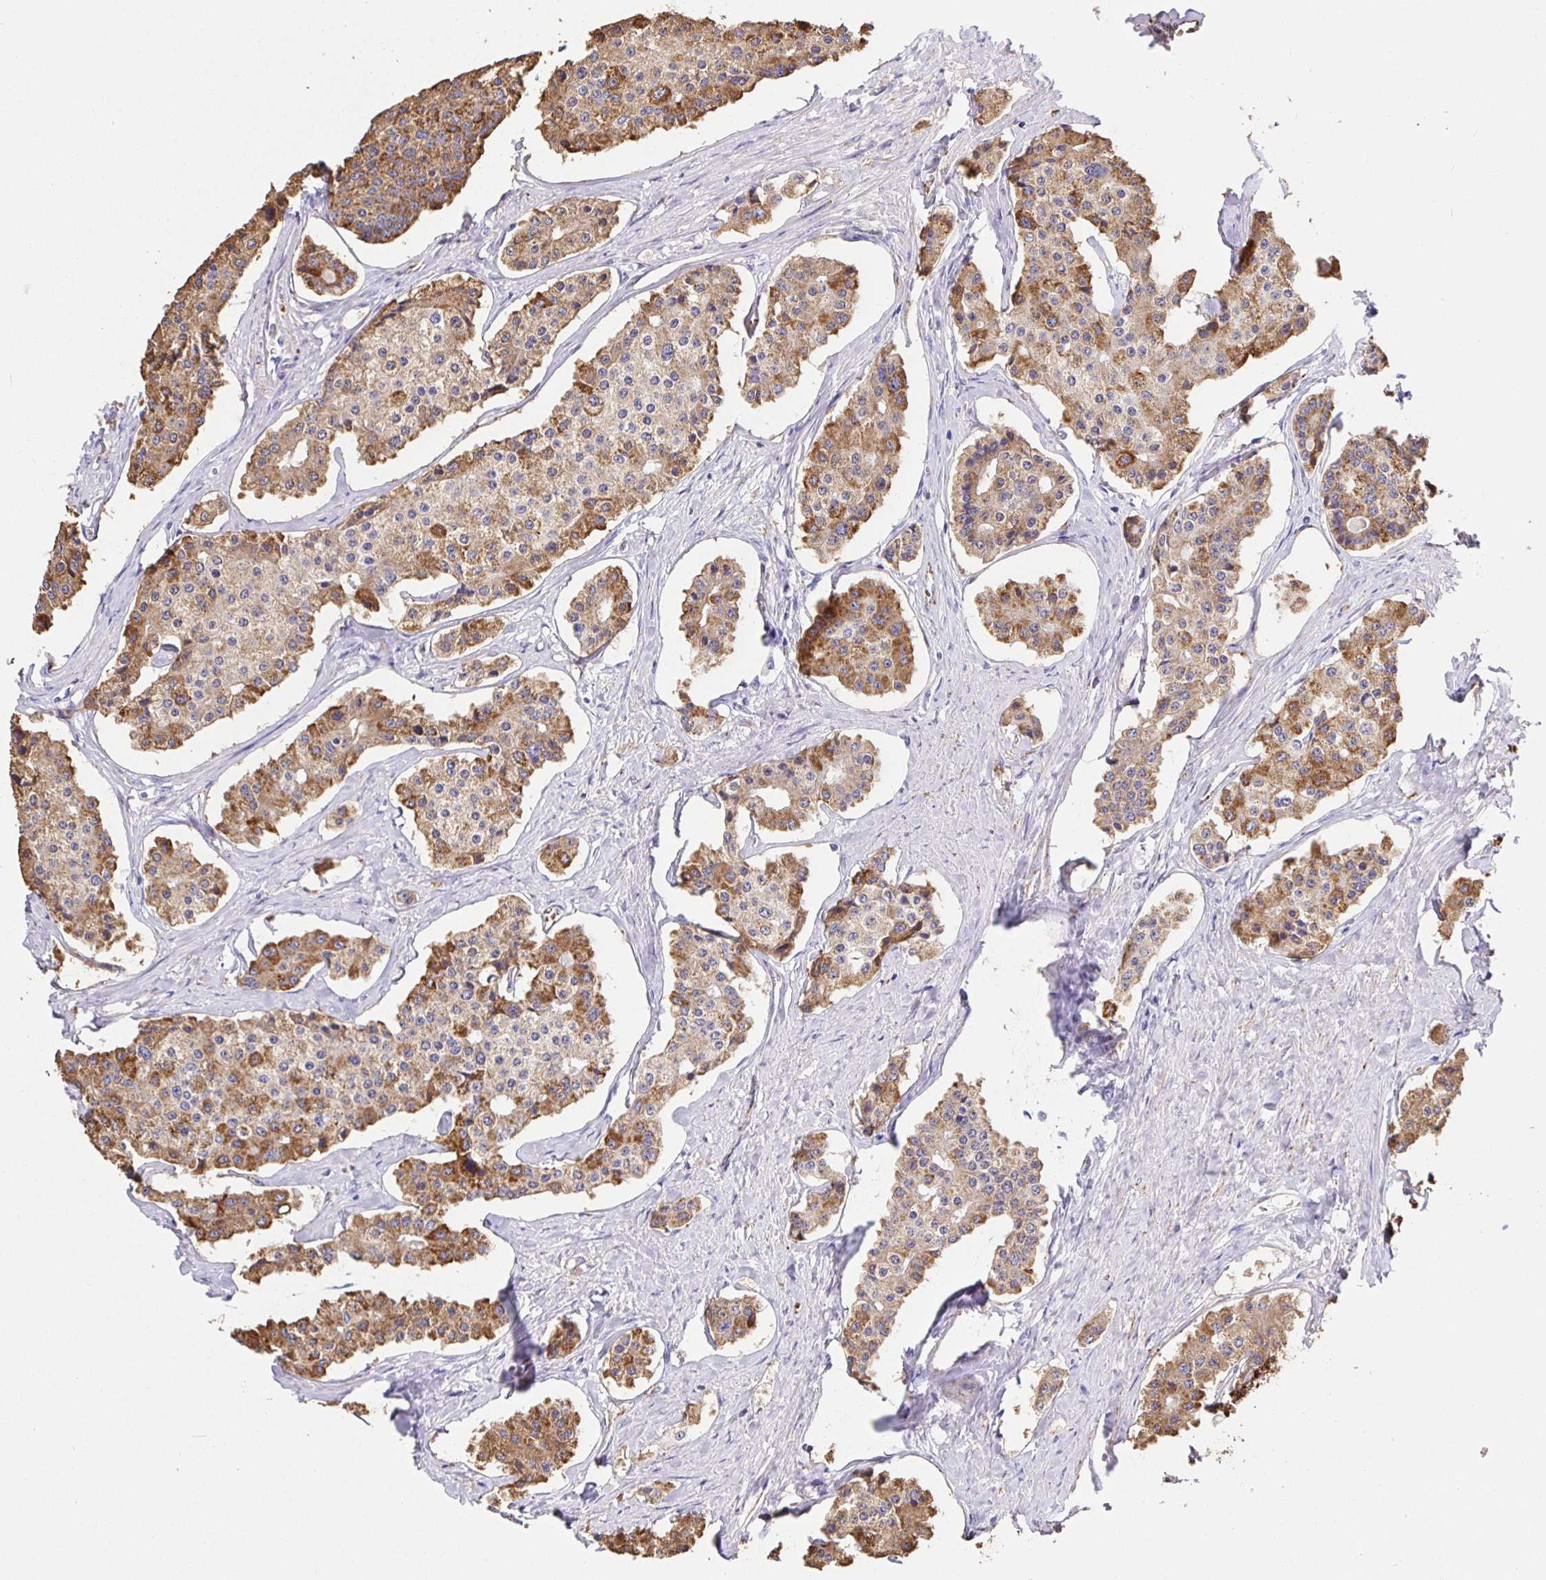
{"staining": {"intensity": "moderate", "quantity": ">75%", "location": "cytoplasmic/membranous"}, "tissue": "carcinoid", "cell_type": "Tumor cells", "image_type": "cancer", "snomed": [{"axis": "morphology", "description": "Carcinoid, malignant, NOS"}, {"axis": "topography", "description": "Small intestine"}], "caption": "Tumor cells display medium levels of moderate cytoplasmic/membranous positivity in approximately >75% of cells in malignant carcinoid.", "gene": "MAOA", "patient": {"sex": "female", "age": 65}}